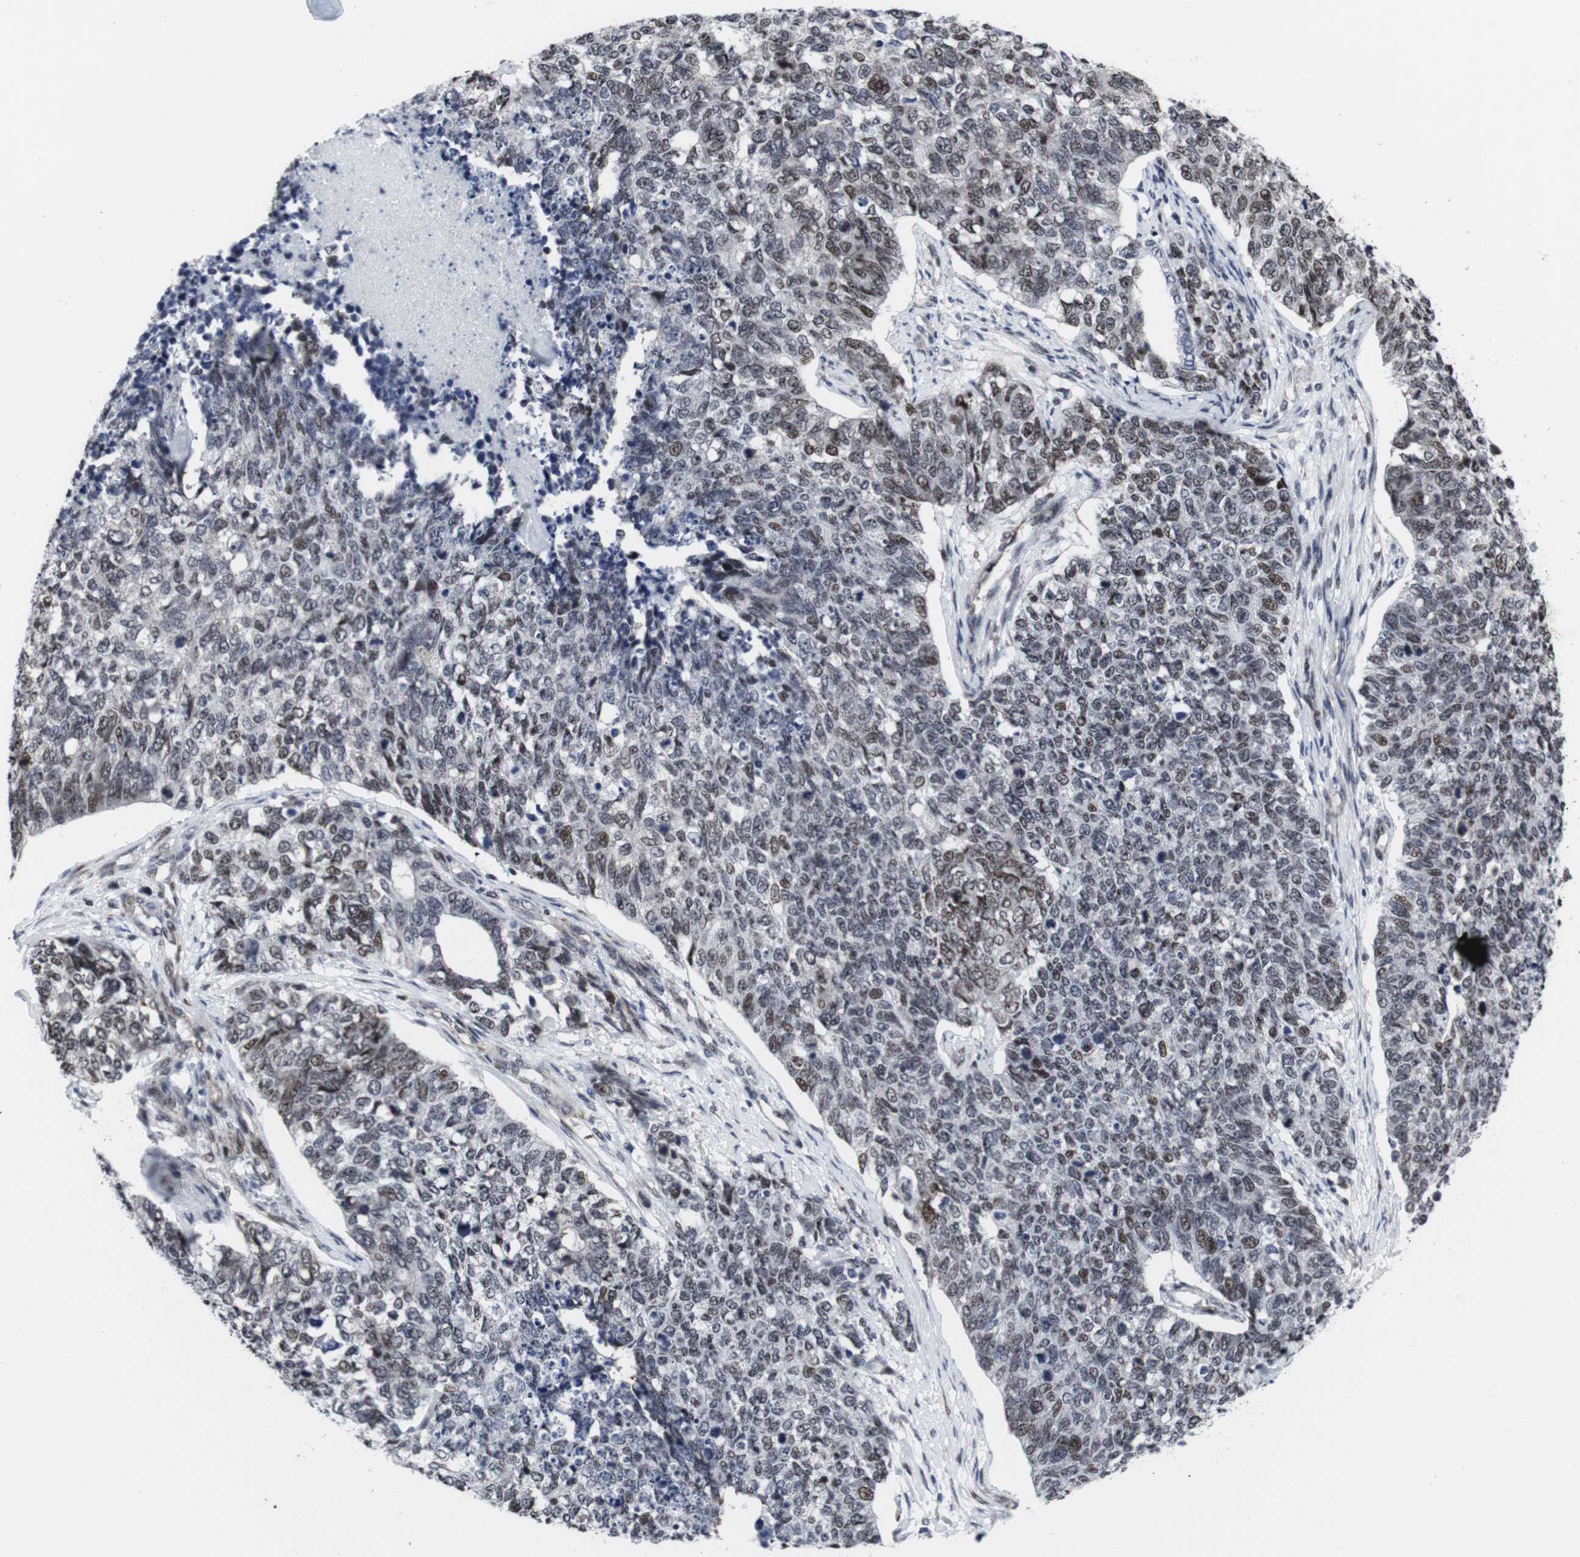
{"staining": {"intensity": "weak", "quantity": ">75%", "location": "nuclear"}, "tissue": "cervical cancer", "cell_type": "Tumor cells", "image_type": "cancer", "snomed": [{"axis": "morphology", "description": "Squamous cell carcinoma, NOS"}, {"axis": "topography", "description": "Cervix"}], "caption": "Cervical cancer (squamous cell carcinoma) was stained to show a protein in brown. There is low levels of weak nuclear positivity in about >75% of tumor cells. (Brightfield microscopy of DAB IHC at high magnification).", "gene": "MLH1", "patient": {"sex": "female", "age": 63}}